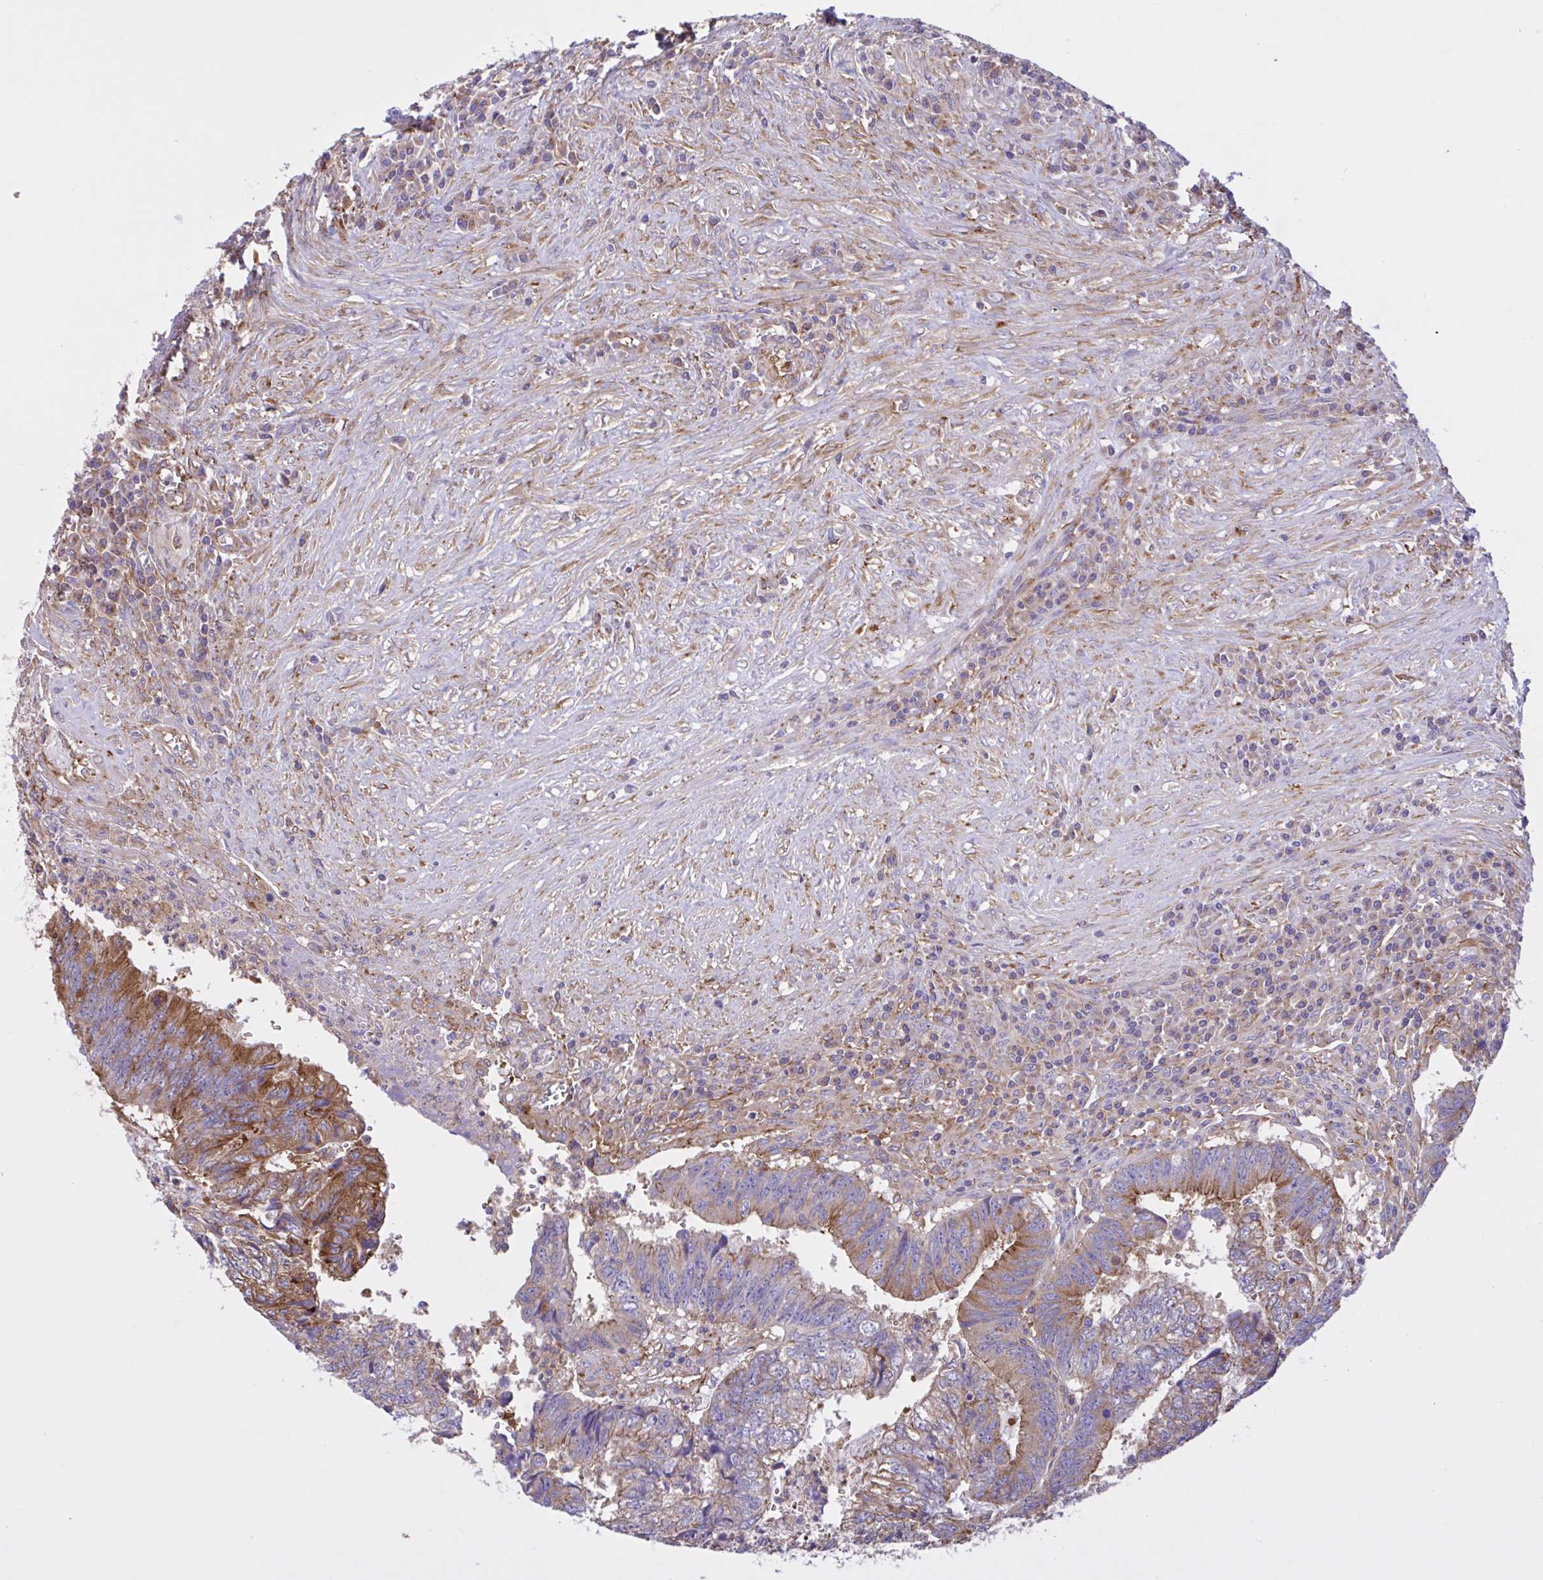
{"staining": {"intensity": "moderate", "quantity": "25%-75%", "location": "cytoplasmic/membranous"}, "tissue": "colorectal cancer", "cell_type": "Tumor cells", "image_type": "cancer", "snomed": [{"axis": "morphology", "description": "Adenocarcinoma, NOS"}, {"axis": "topography", "description": "Colon"}], "caption": "This histopathology image reveals immunohistochemistry (IHC) staining of adenocarcinoma (colorectal), with medium moderate cytoplasmic/membranous expression in approximately 25%-75% of tumor cells.", "gene": "OR51M1", "patient": {"sex": "male", "age": 86}}